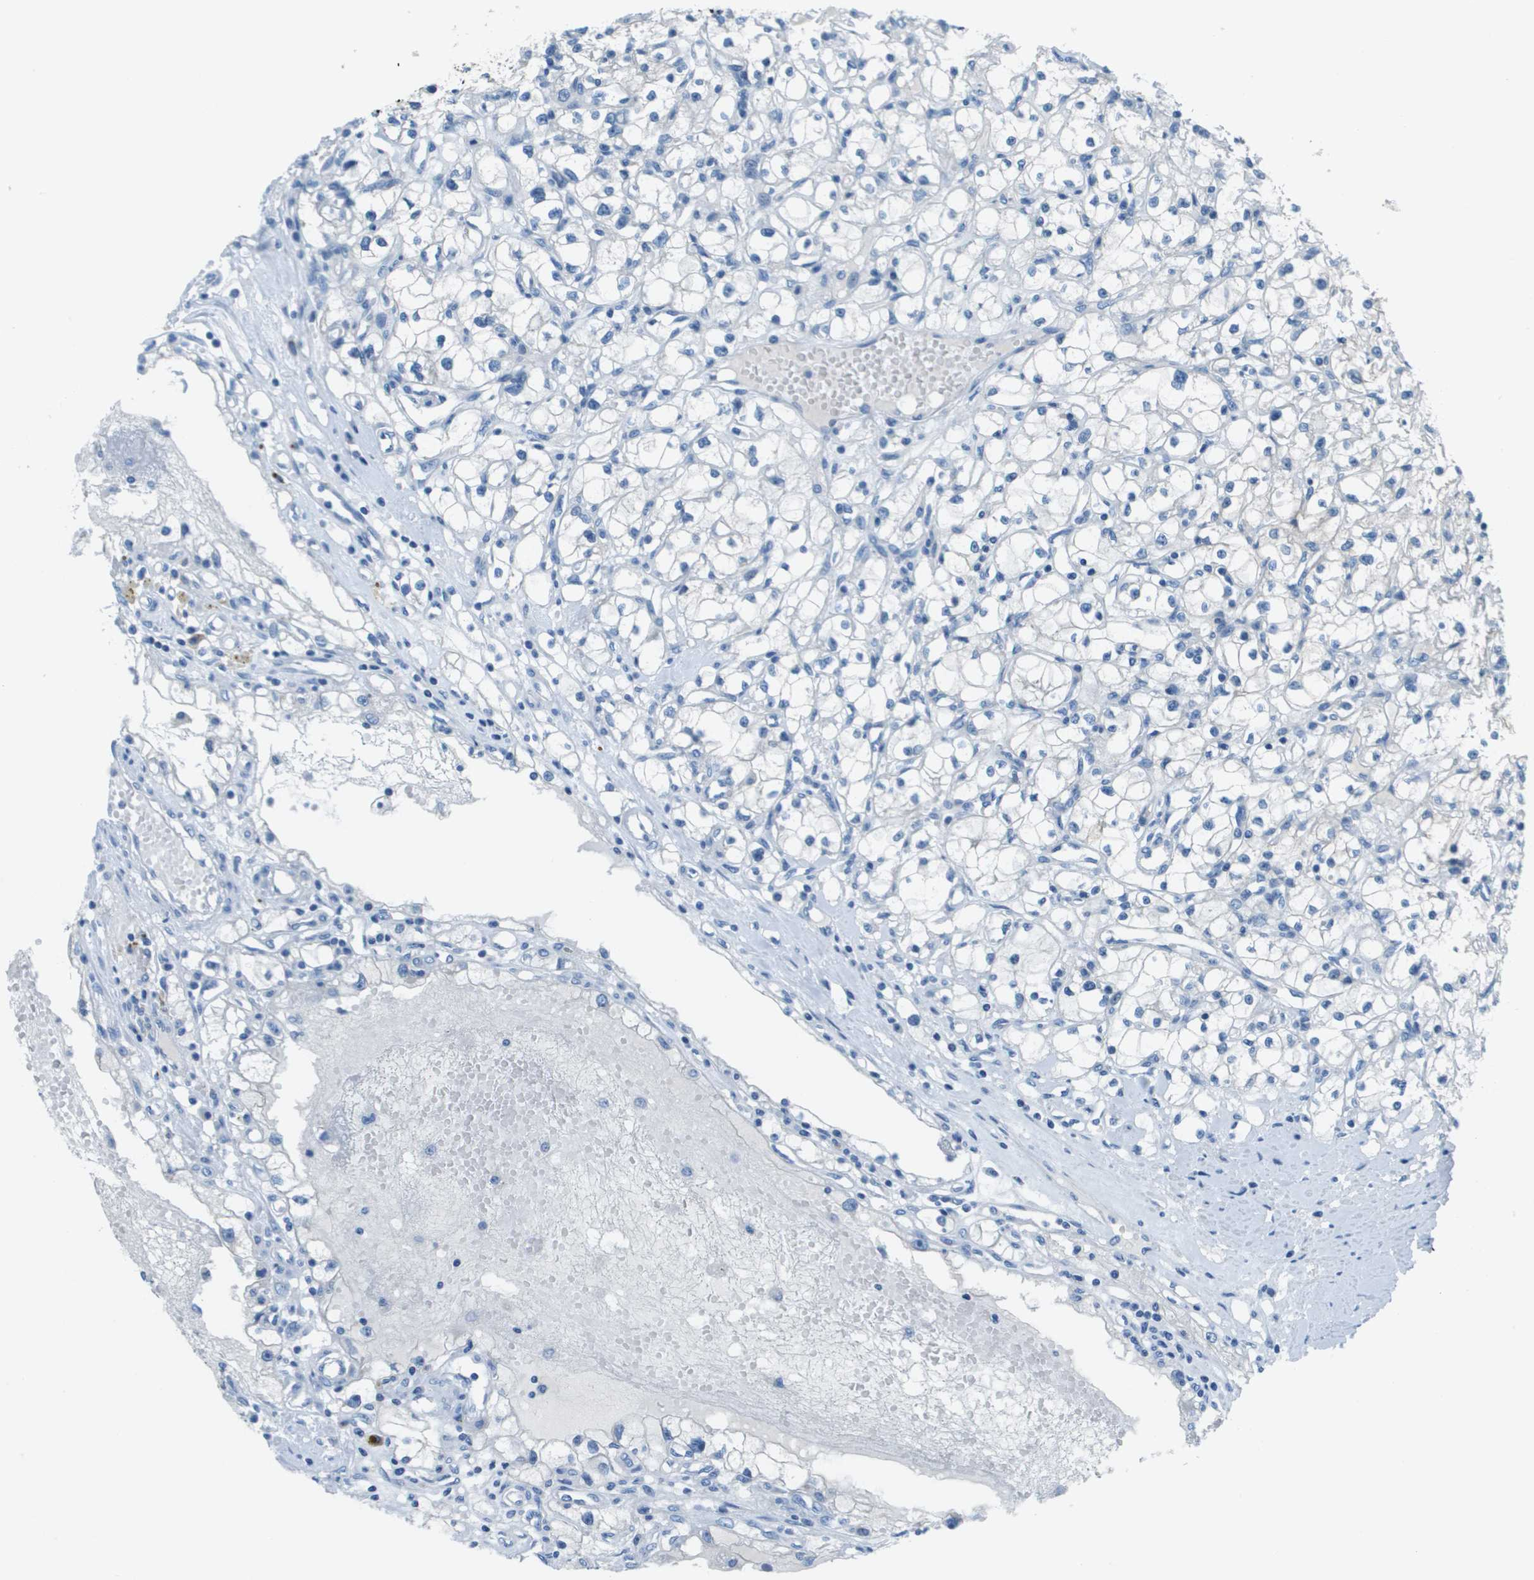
{"staining": {"intensity": "negative", "quantity": "none", "location": "none"}, "tissue": "renal cancer", "cell_type": "Tumor cells", "image_type": "cancer", "snomed": [{"axis": "morphology", "description": "Adenocarcinoma, NOS"}, {"axis": "topography", "description": "Kidney"}], "caption": "Tumor cells are negative for brown protein staining in adenocarcinoma (renal).", "gene": "SLC16A10", "patient": {"sex": "male", "age": 56}}